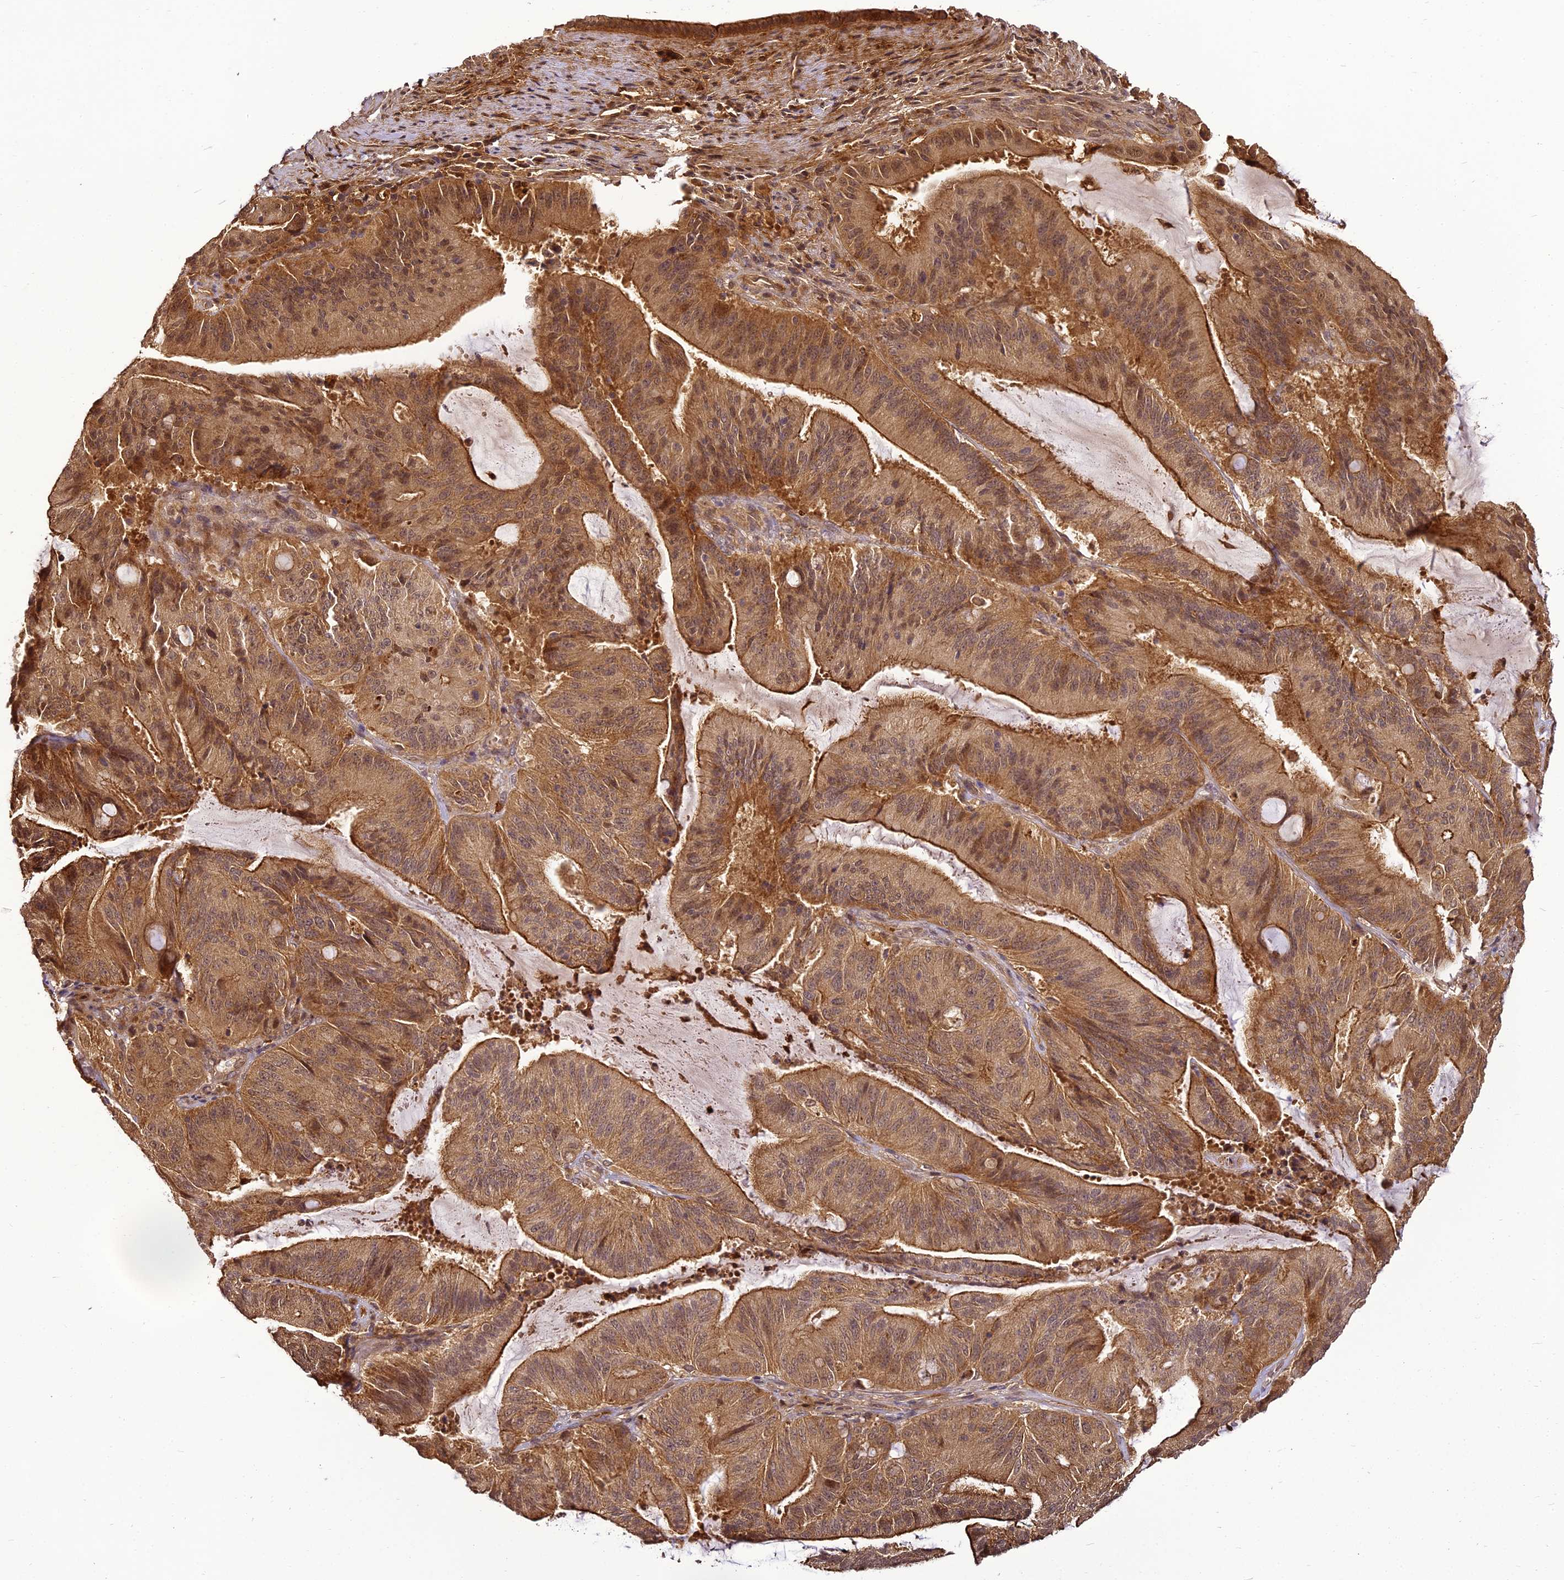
{"staining": {"intensity": "moderate", "quantity": ">75%", "location": "cytoplasmic/membranous"}, "tissue": "liver cancer", "cell_type": "Tumor cells", "image_type": "cancer", "snomed": [{"axis": "morphology", "description": "Normal tissue, NOS"}, {"axis": "morphology", "description": "Cholangiocarcinoma"}, {"axis": "topography", "description": "Liver"}, {"axis": "topography", "description": "Peripheral nerve tissue"}], "caption": "Liver cancer (cholangiocarcinoma) stained for a protein (brown) demonstrates moderate cytoplasmic/membranous positive positivity in about >75% of tumor cells.", "gene": "BCDIN3D", "patient": {"sex": "female", "age": 73}}